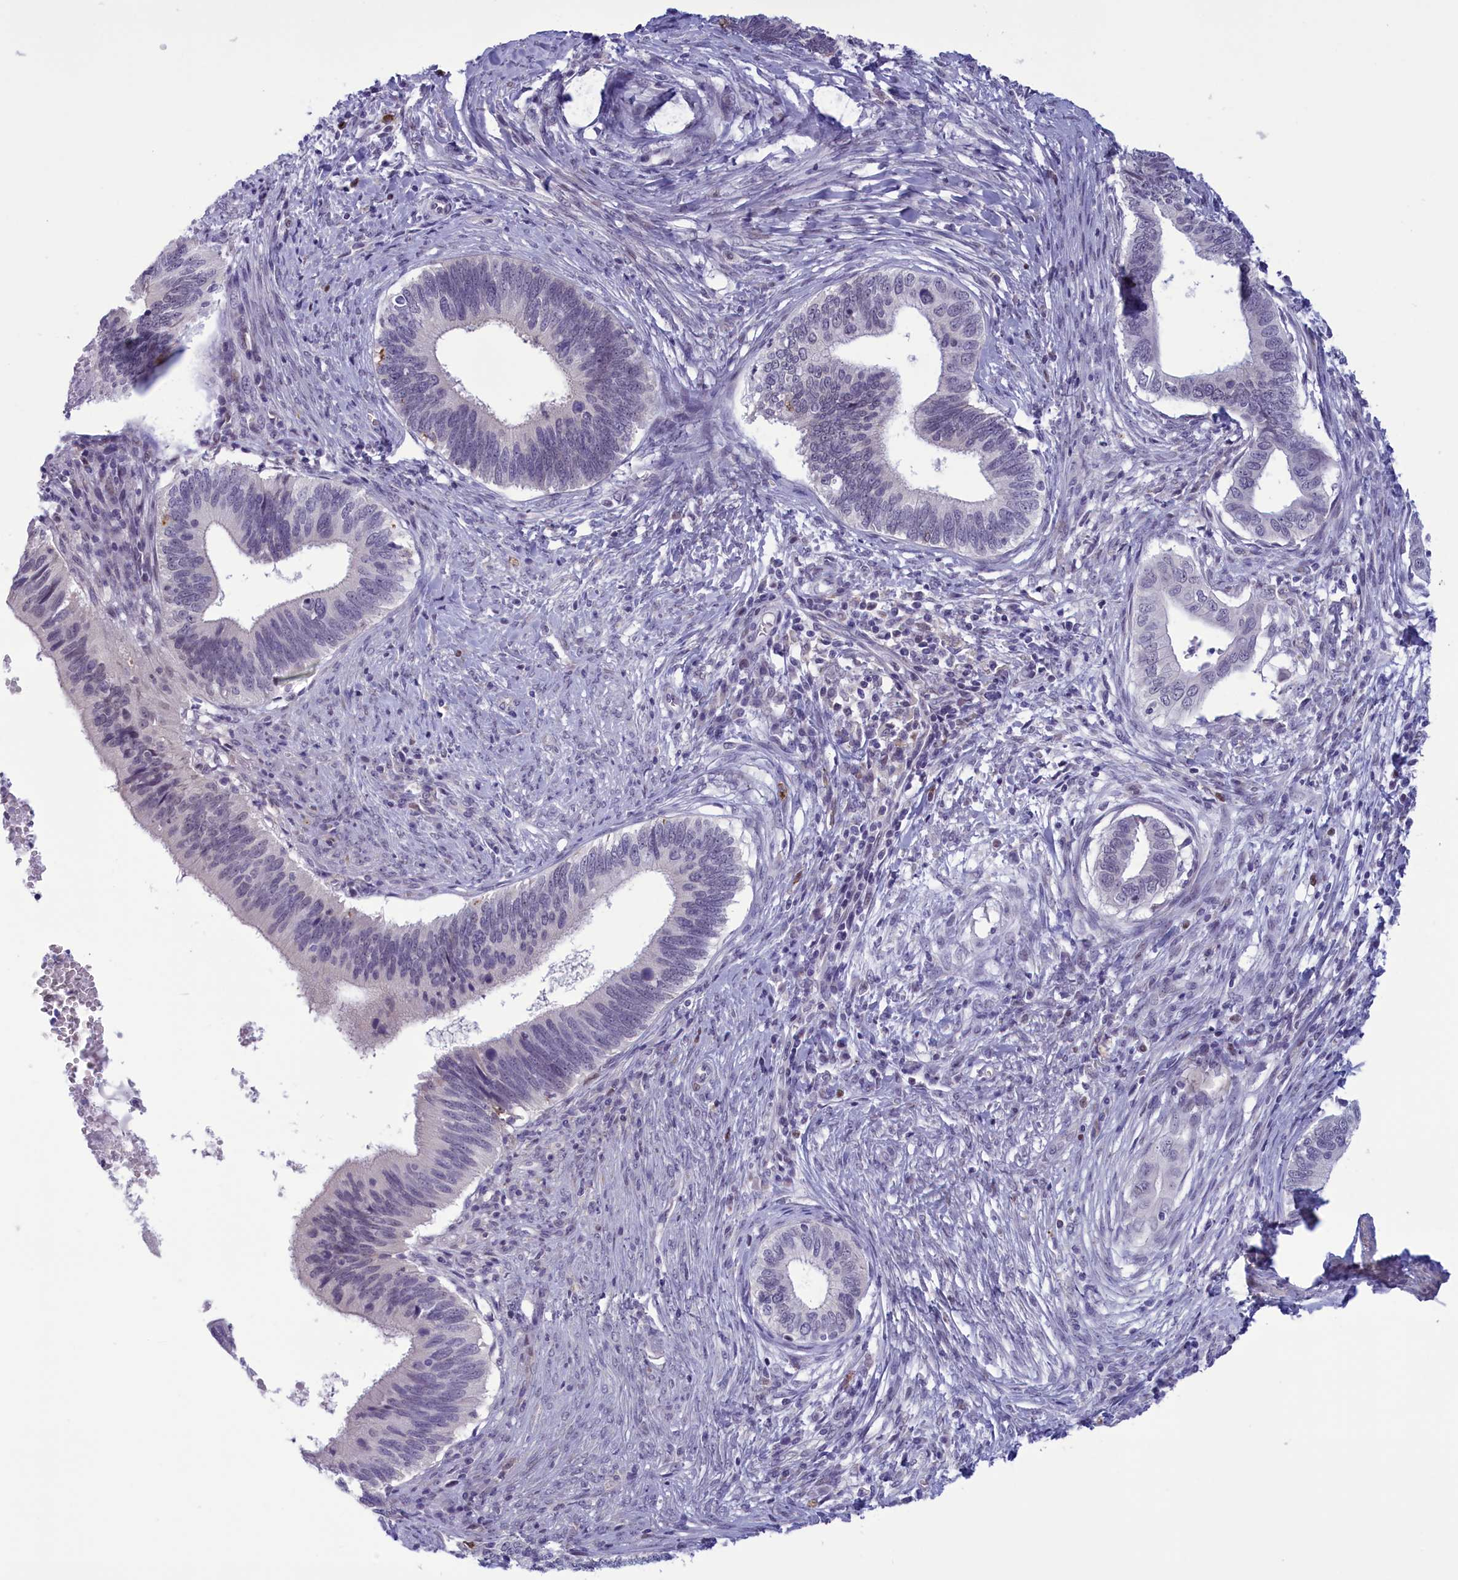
{"staining": {"intensity": "negative", "quantity": "none", "location": "none"}, "tissue": "cervical cancer", "cell_type": "Tumor cells", "image_type": "cancer", "snomed": [{"axis": "morphology", "description": "Adenocarcinoma, NOS"}, {"axis": "topography", "description": "Cervix"}], "caption": "DAB (3,3'-diaminobenzidine) immunohistochemical staining of human cervical cancer (adenocarcinoma) exhibits no significant positivity in tumor cells. Nuclei are stained in blue.", "gene": "ELOA2", "patient": {"sex": "female", "age": 42}}